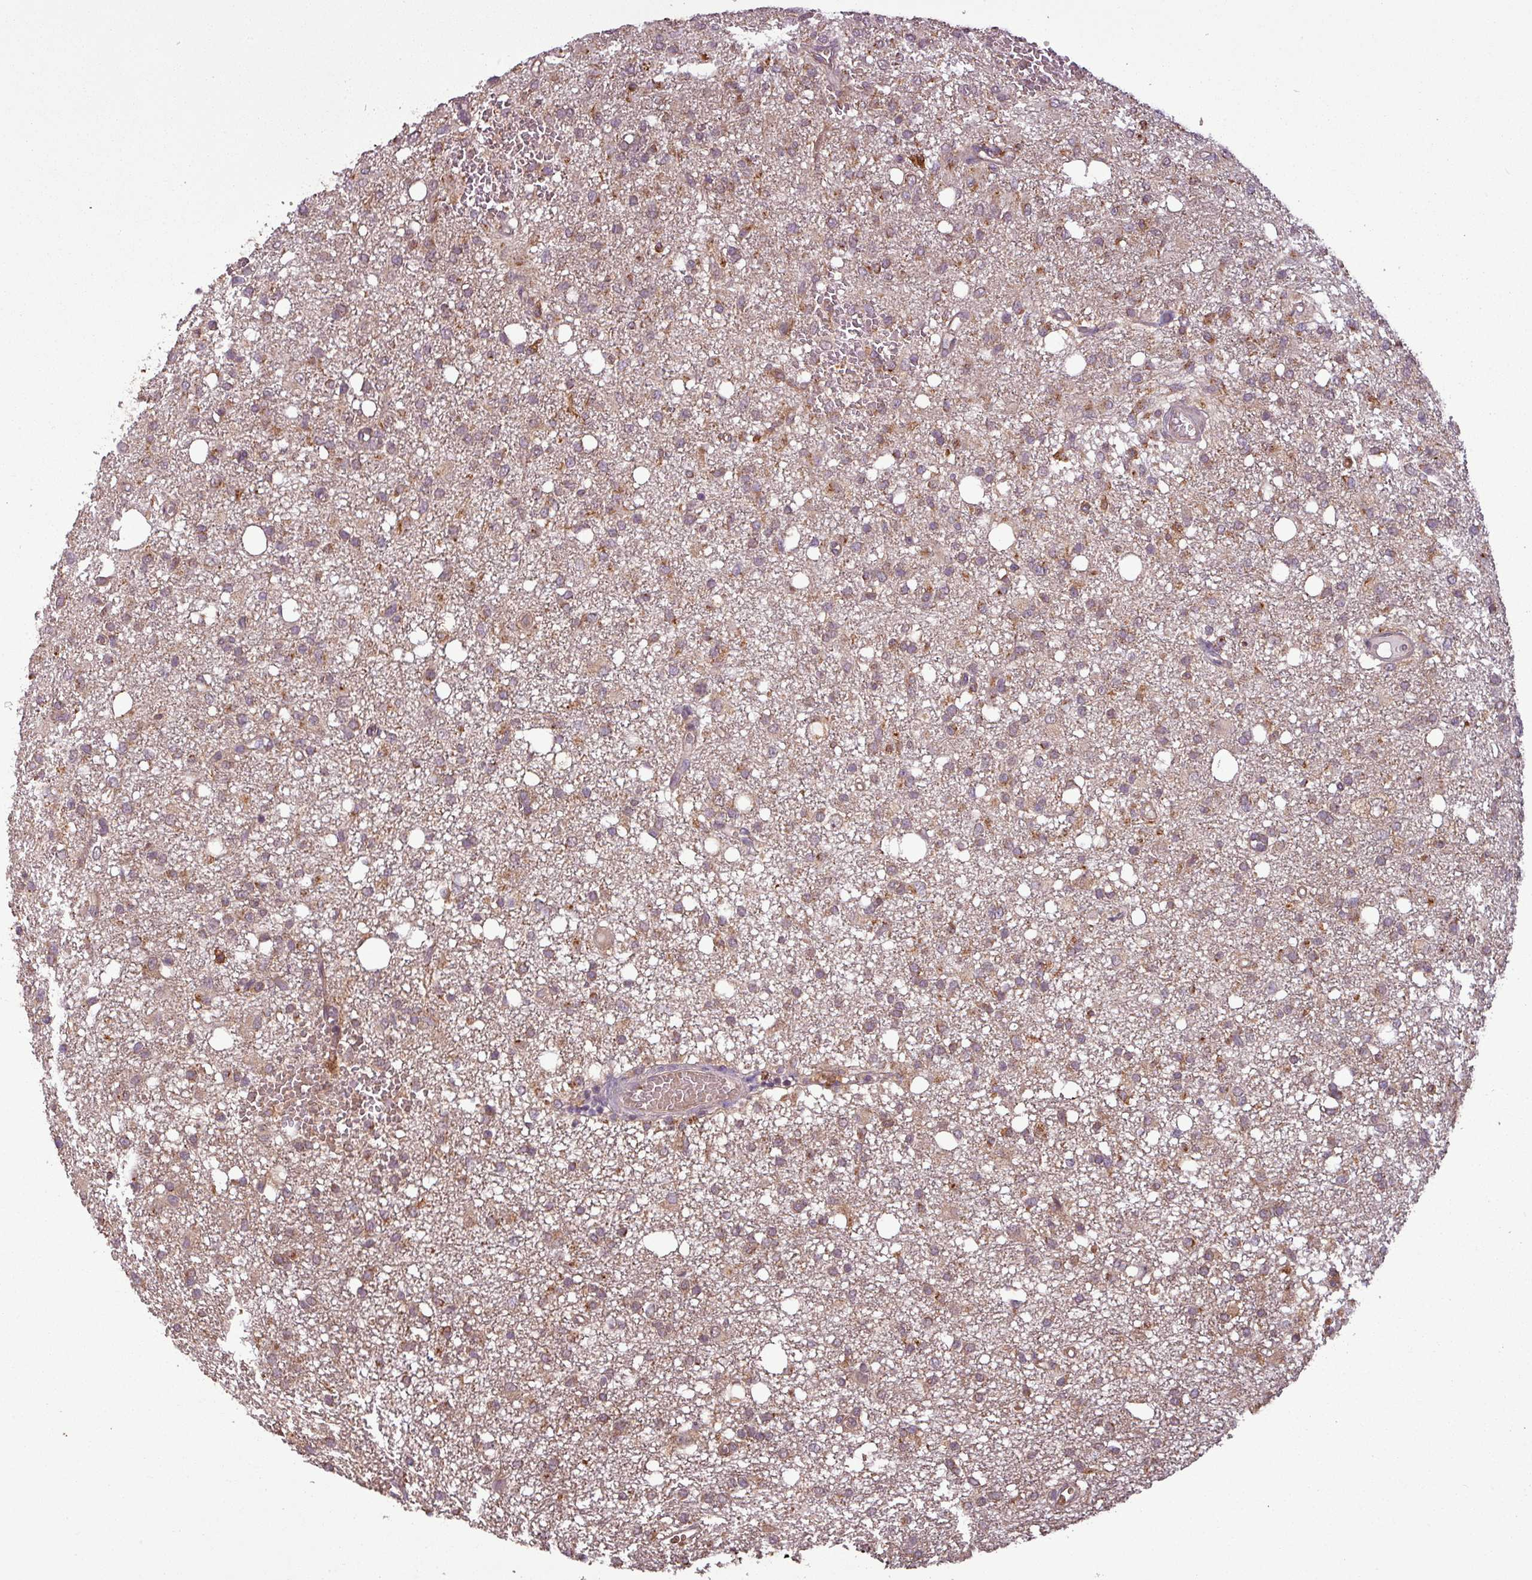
{"staining": {"intensity": "weak", "quantity": "25%-75%", "location": "cytoplasmic/membranous"}, "tissue": "glioma", "cell_type": "Tumor cells", "image_type": "cancer", "snomed": [{"axis": "morphology", "description": "Glioma, malignant, High grade"}, {"axis": "topography", "description": "Brain"}], "caption": "Malignant glioma (high-grade) stained for a protein displays weak cytoplasmic/membranous positivity in tumor cells.", "gene": "NT5C3A", "patient": {"sex": "female", "age": 59}}